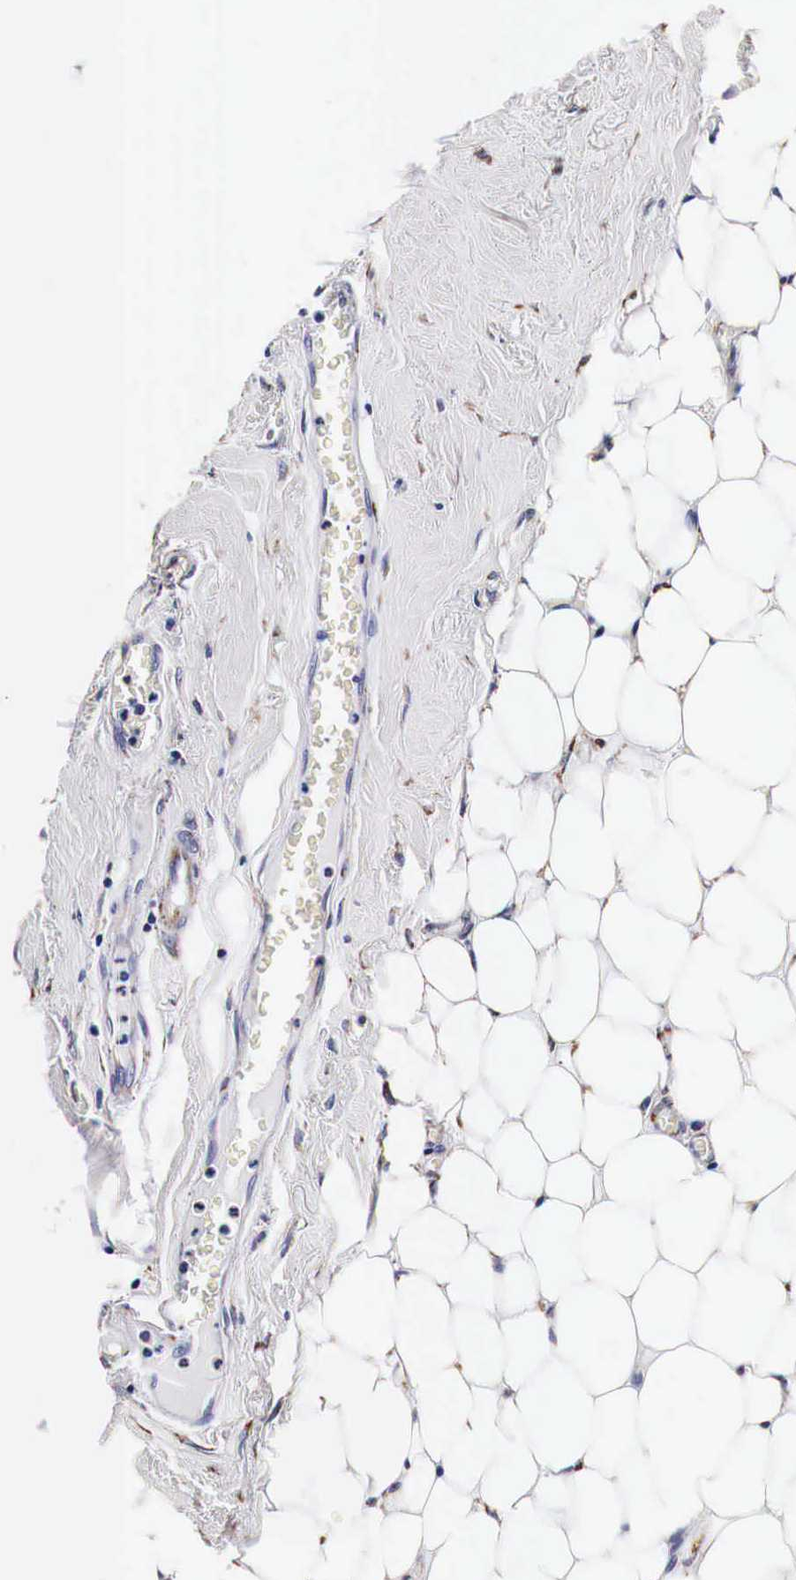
{"staining": {"intensity": "moderate", "quantity": "25%-75%", "location": "cytoplasmic/membranous"}, "tissue": "breast cancer", "cell_type": "Tumor cells", "image_type": "cancer", "snomed": [{"axis": "morphology", "description": "Duct carcinoma"}, {"axis": "topography", "description": "Breast"}], "caption": "IHC (DAB (3,3'-diaminobenzidine)) staining of human breast cancer (invasive ductal carcinoma) shows moderate cytoplasmic/membranous protein expression in approximately 25%-75% of tumor cells. (Stains: DAB (3,3'-diaminobenzidine) in brown, nuclei in blue, Microscopy: brightfield microscopy at high magnification).", "gene": "CKAP4", "patient": {"sex": "female", "age": 68}}